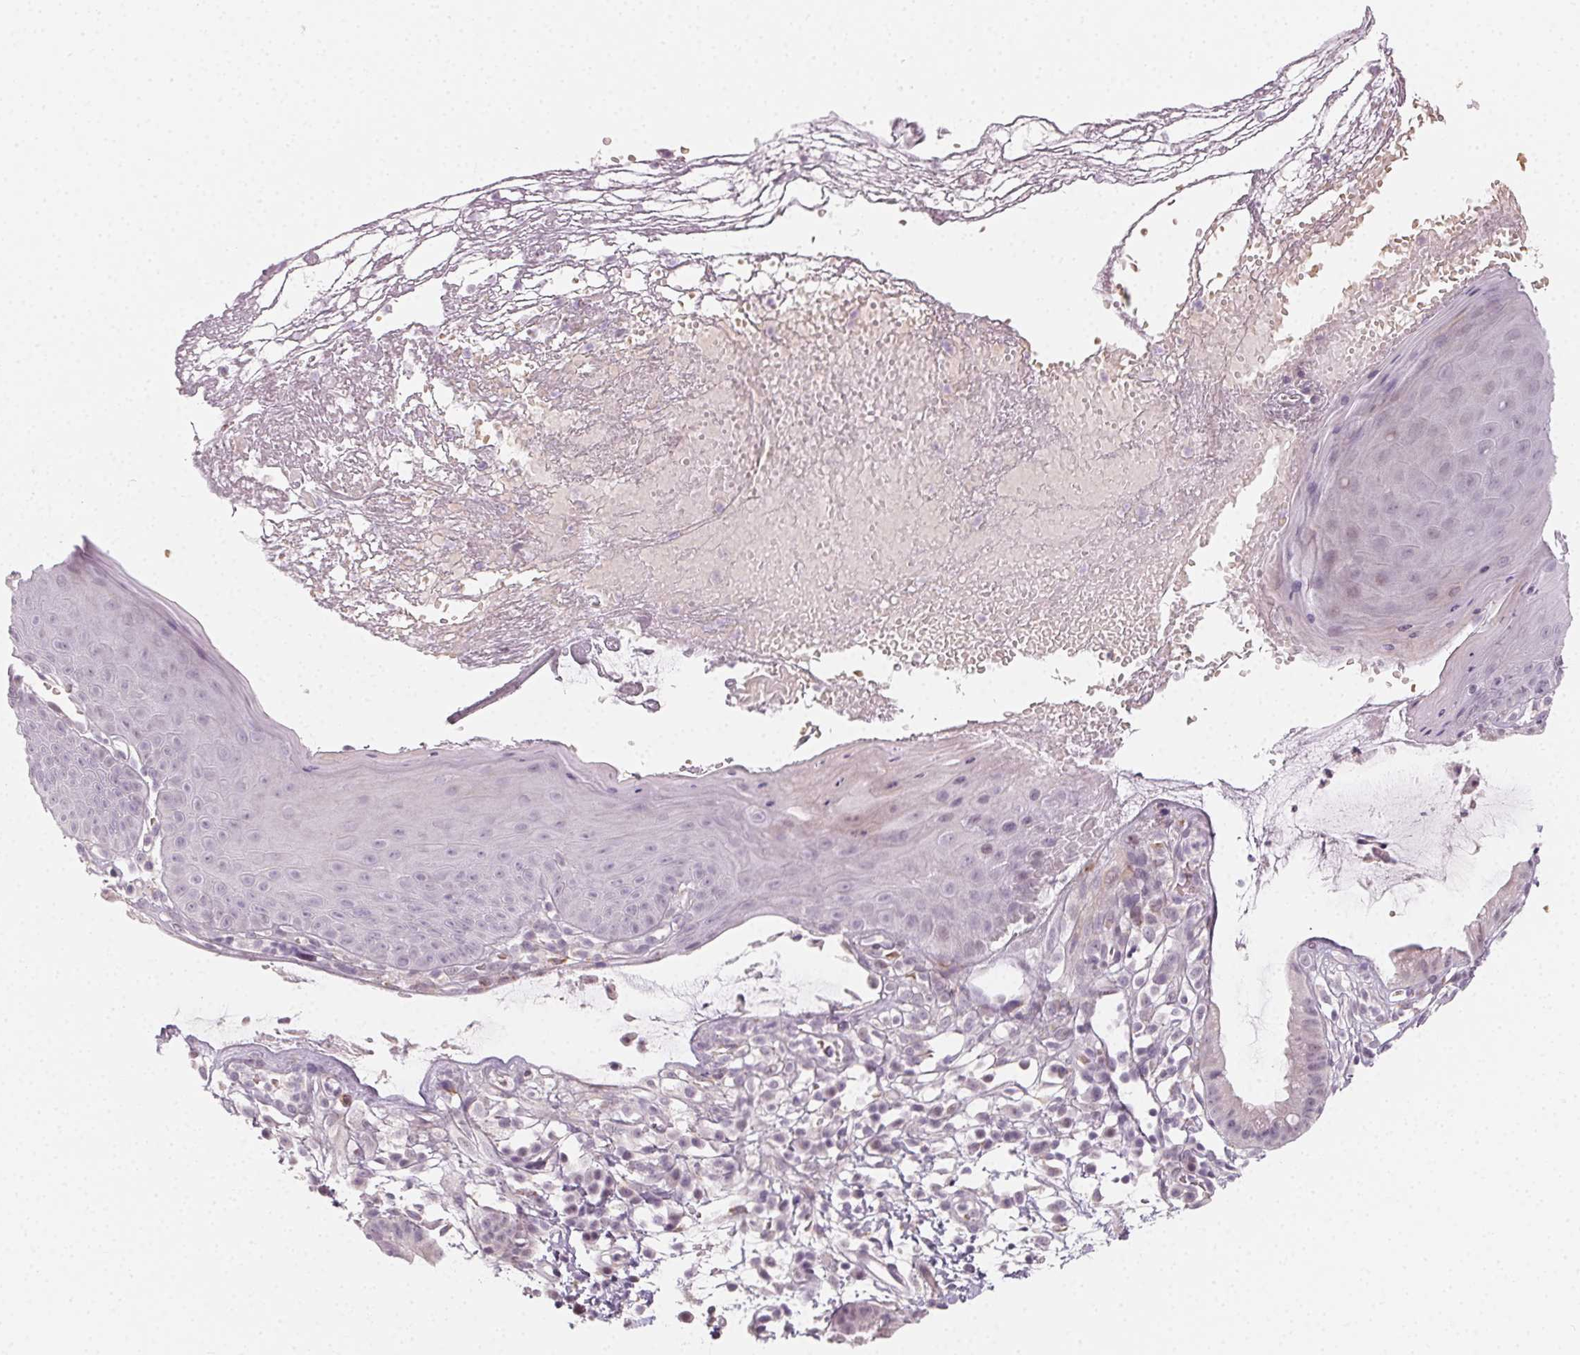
{"staining": {"intensity": "negative", "quantity": "none", "location": "none"}, "tissue": "skin", "cell_type": "Epidermal cells", "image_type": "normal", "snomed": [{"axis": "morphology", "description": "Normal tissue, NOS"}, {"axis": "topography", "description": "Anal"}], "caption": "Histopathology image shows no protein staining in epidermal cells of unremarkable skin. (DAB (3,3'-diaminobenzidine) IHC, high magnification).", "gene": "CCDC96", "patient": {"sex": "male", "age": 53}}